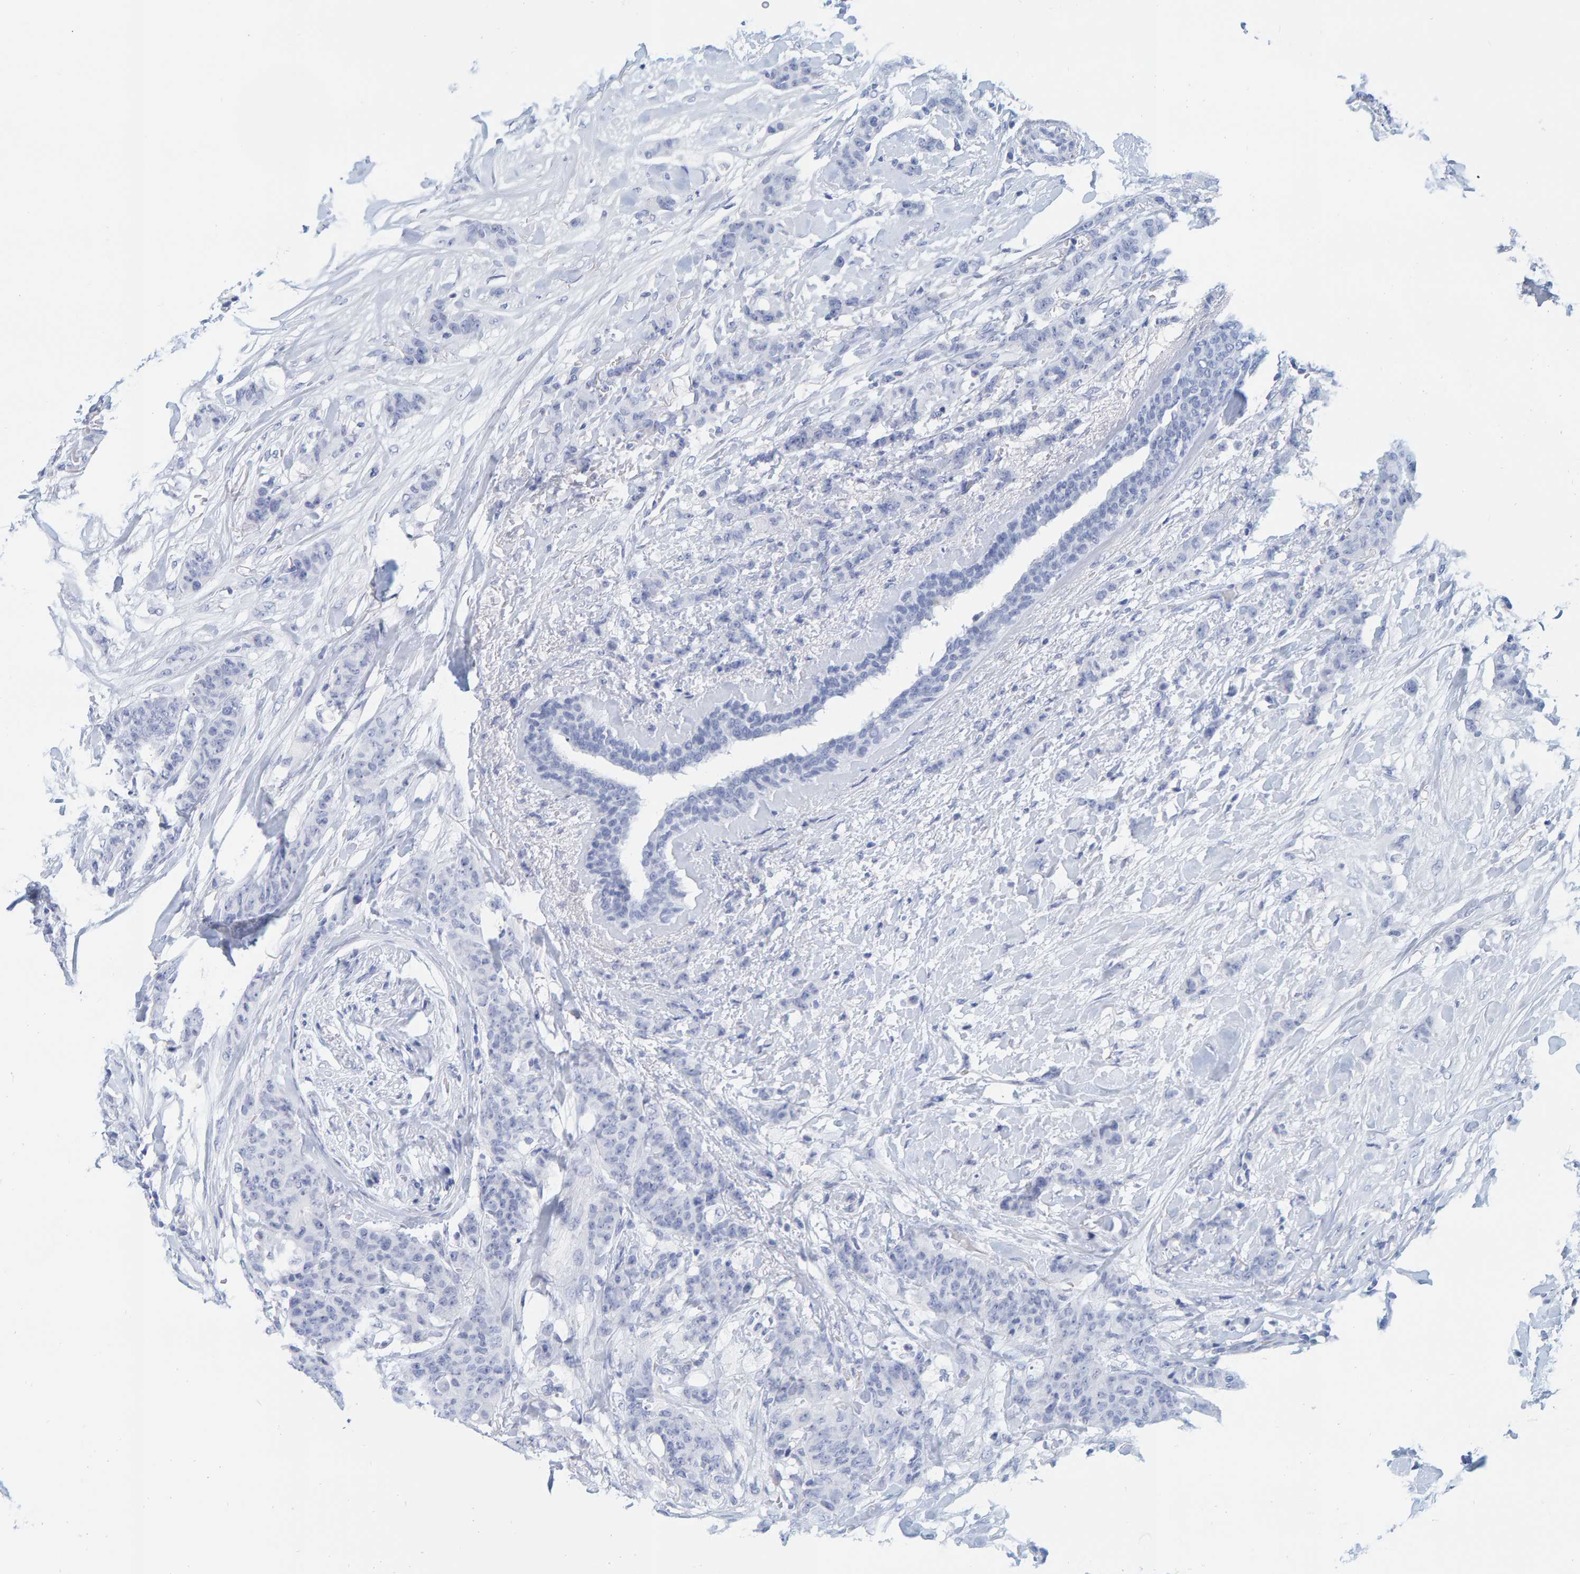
{"staining": {"intensity": "negative", "quantity": "none", "location": "none"}, "tissue": "breast cancer", "cell_type": "Tumor cells", "image_type": "cancer", "snomed": [{"axis": "morphology", "description": "Normal tissue, NOS"}, {"axis": "morphology", "description": "Duct carcinoma"}, {"axis": "topography", "description": "Breast"}], "caption": "This is an immunohistochemistry (IHC) image of breast cancer. There is no expression in tumor cells.", "gene": "SFTPC", "patient": {"sex": "female", "age": 40}}